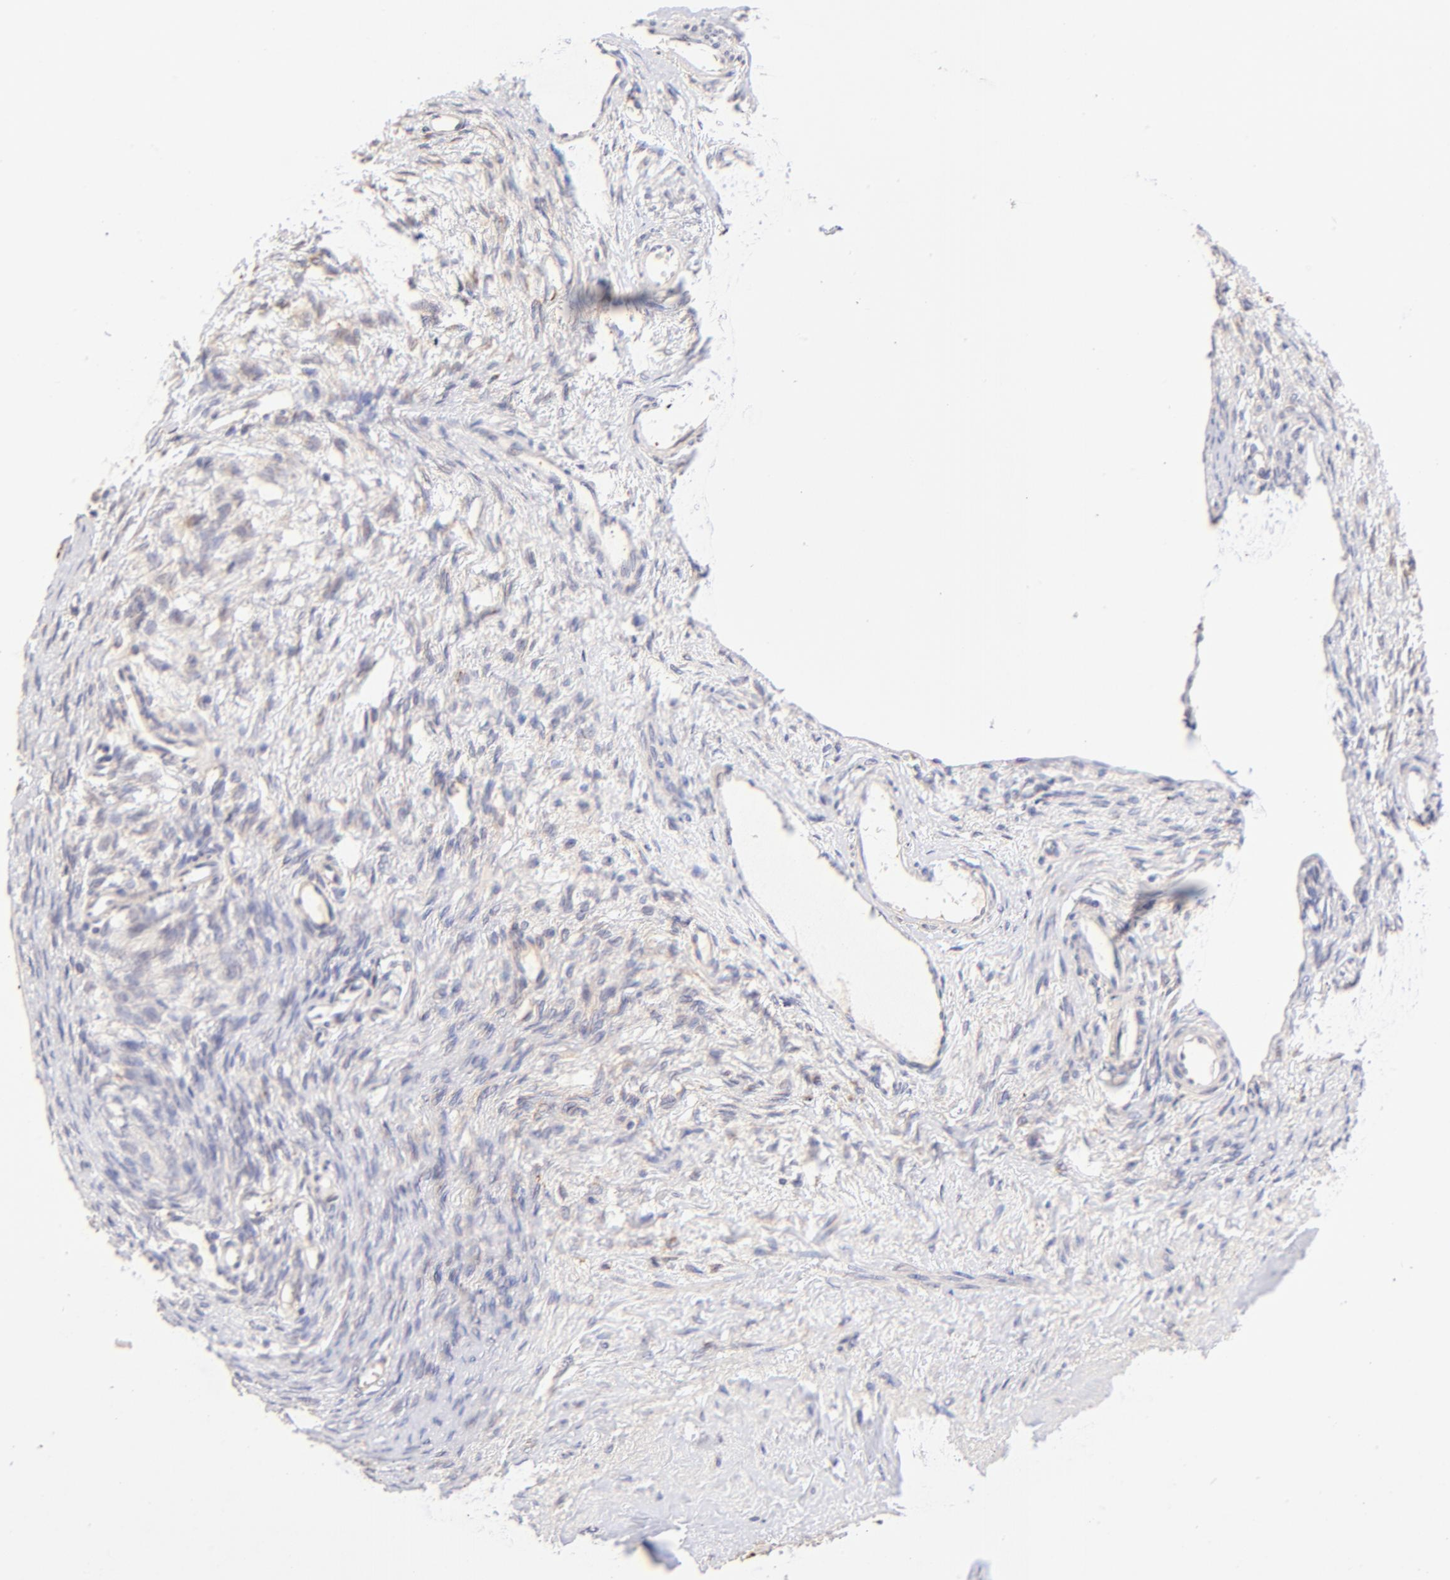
{"staining": {"intensity": "negative", "quantity": "none", "location": "none"}, "tissue": "ovarian cancer", "cell_type": "Tumor cells", "image_type": "cancer", "snomed": [{"axis": "morphology", "description": "Cystadenocarcinoma, mucinous, NOS"}, {"axis": "topography", "description": "Ovary"}], "caption": "Tumor cells are negative for protein expression in human mucinous cystadenocarcinoma (ovarian).", "gene": "SPARC", "patient": {"sex": "female", "age": 57}}